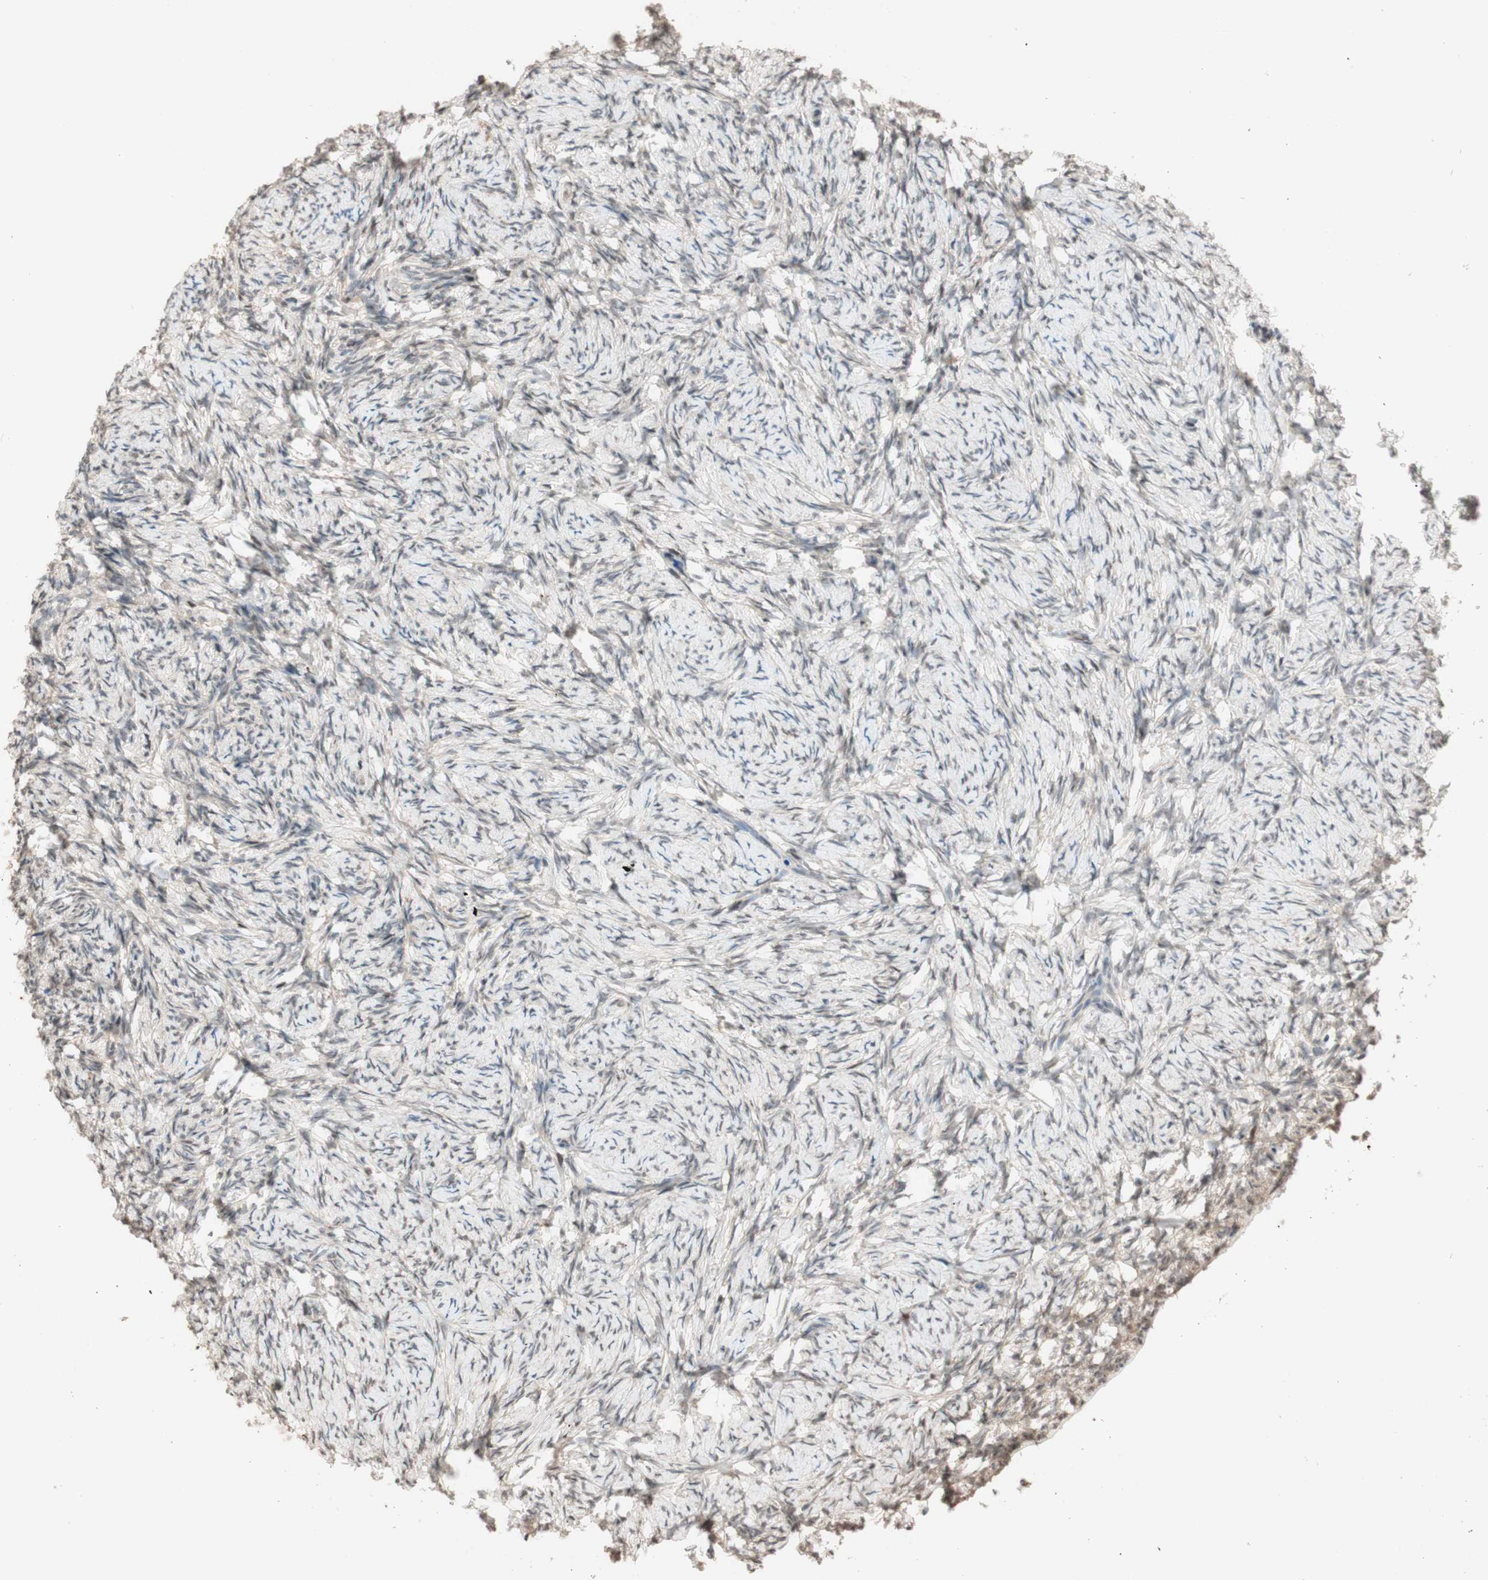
{"staining": {"intensity": "moderate", "quantity": ">75%", "location": "cytoplasmic/membranous"}, "tissue": "ovary", "cell_type": "Follicle cells", "image_type": "normal", "snomed": [{"axis": "morphology", "description": "Normal tissue, NOS"}, {"axis": "topography", "description": "Ovary"}], "caption": "A photomicrograph of ovary stained for a protein demonstrates moderate cytoplasmic/membranous brown staining in follicle cells.", "gene": "CCNC", "patient": {"sex": "female", "age": 60}}